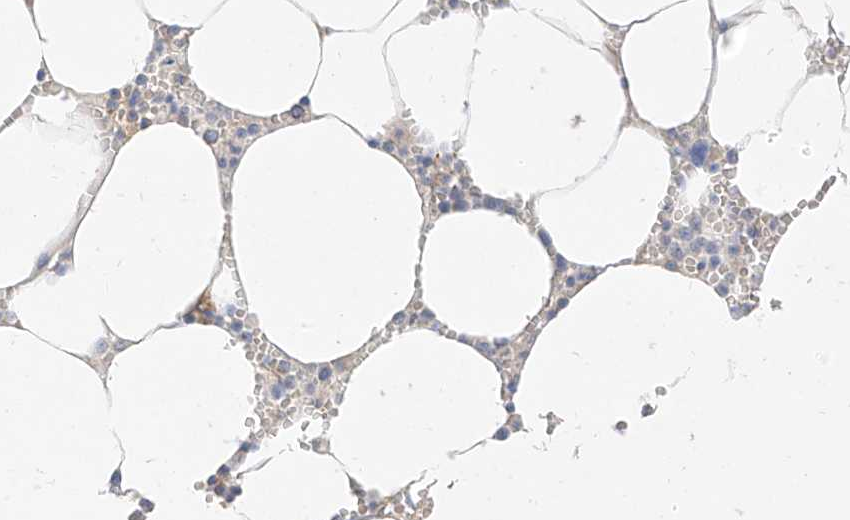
{"staining": {"intensity": "negative", "quantity": "none", "location": "none"}, "tissue": "bone marrow", "cell_type": "Hematopoietic cells", "image_type": "normal", "snomed": [{"axis": "morphology", "description": "Normal tissue, NOS"}, {"axis": "topography", "description": "Bone marrow"}], "caption": "Normal bone marrow was stained to show a protein in brown. There is no significant staining in hematopoietic cells. (DAB immunohistochemistry (IHC) with hematoxylin counter stain).", "gene": "ZZEF1", "patient": {"sex": "male", "age": 70}}